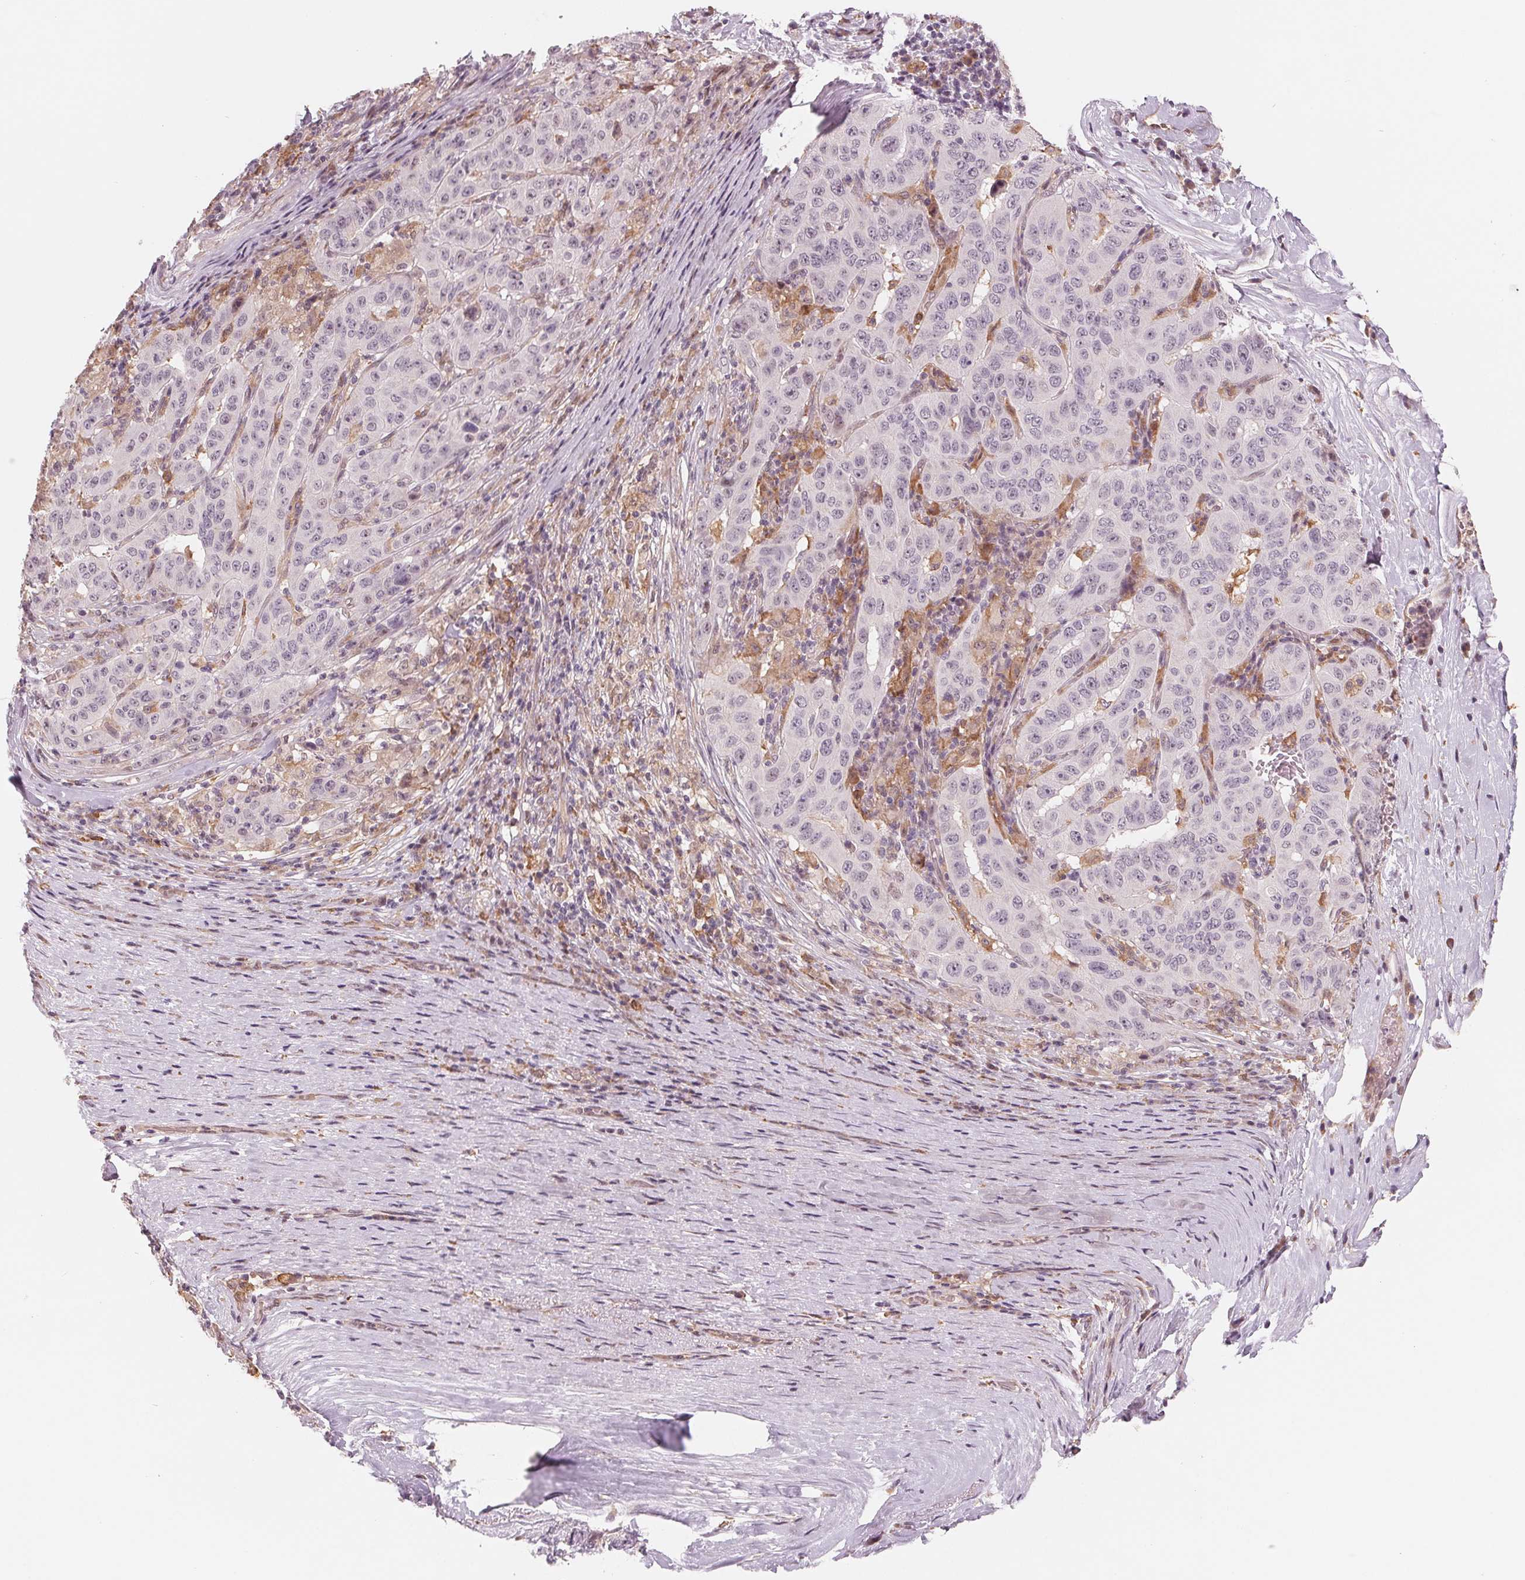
{"staining": {"intensity": "negative", "quantity": "none", "location": "none"}, "tissue": "pancreatic cancer", "cell_type": "Tumor cells", "image_type": "cancer", "snomed": [{"axis": "morphology", "description": "Adenocarcinoma, NOS"}, {"axis": "topography", "description": "Pancreas"}], "caption": "IHC of pancreatic cancer displays no positivity in tumor cells.", "gene": "IL9R", "patient": {"sex": "male", "age": 63}}